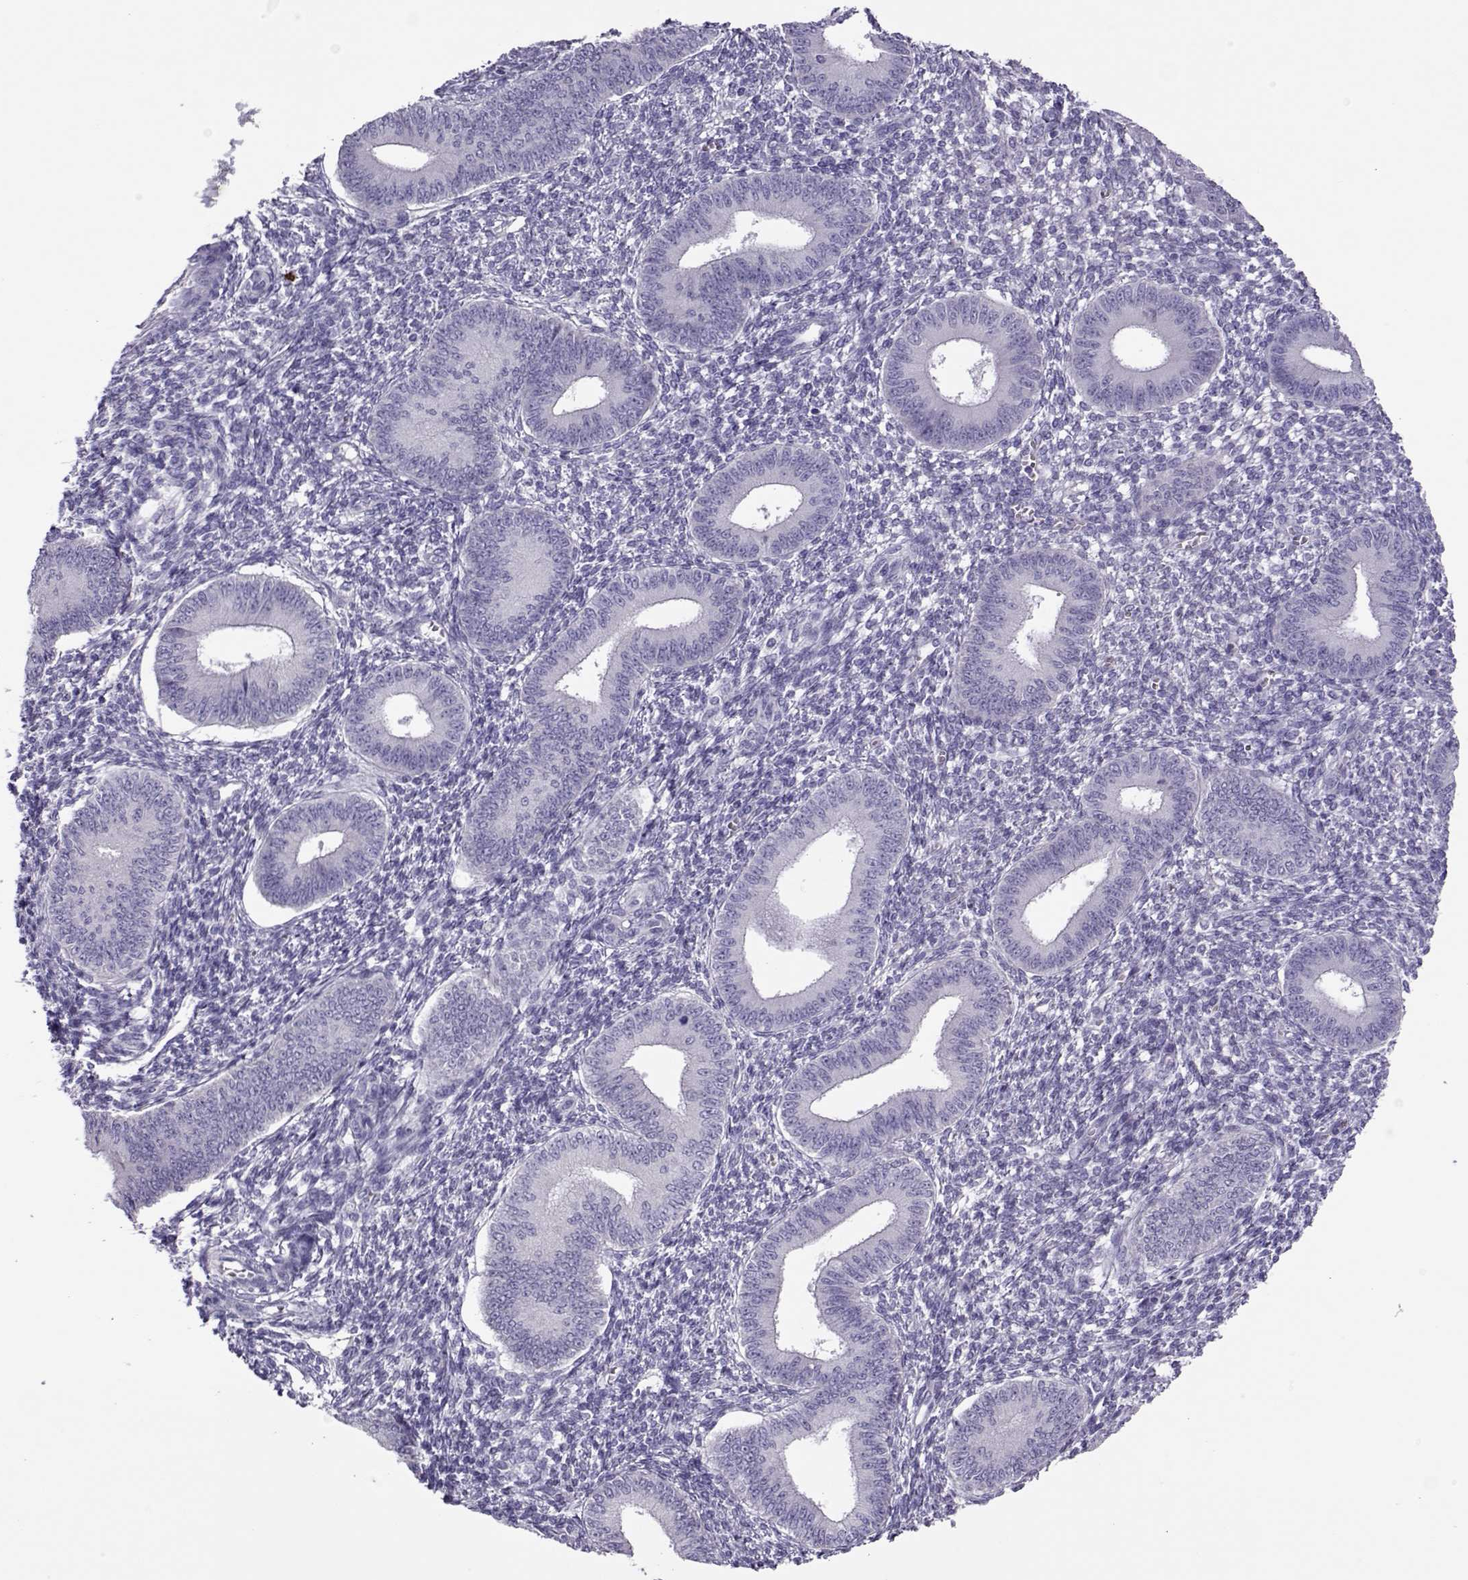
{"staining": {"intensity": "negative", "quantity": "none", "location": "none"}, "tissue": "endometrium", "cell_type": "Cells in endometrial stroma", "image_type": "normal", "snomed": [{"axis": "morphology", "description": "Normal tissue, NOS"}, {"axis": "topography", "description": "Endometrium"}], "caption": "Immunohistochemical staining of benign human endometrium displays no significant positivity in cells in endometrial stroma.", "gene": "LINGO1", "patient": {"sex": "female", "age": 42}}